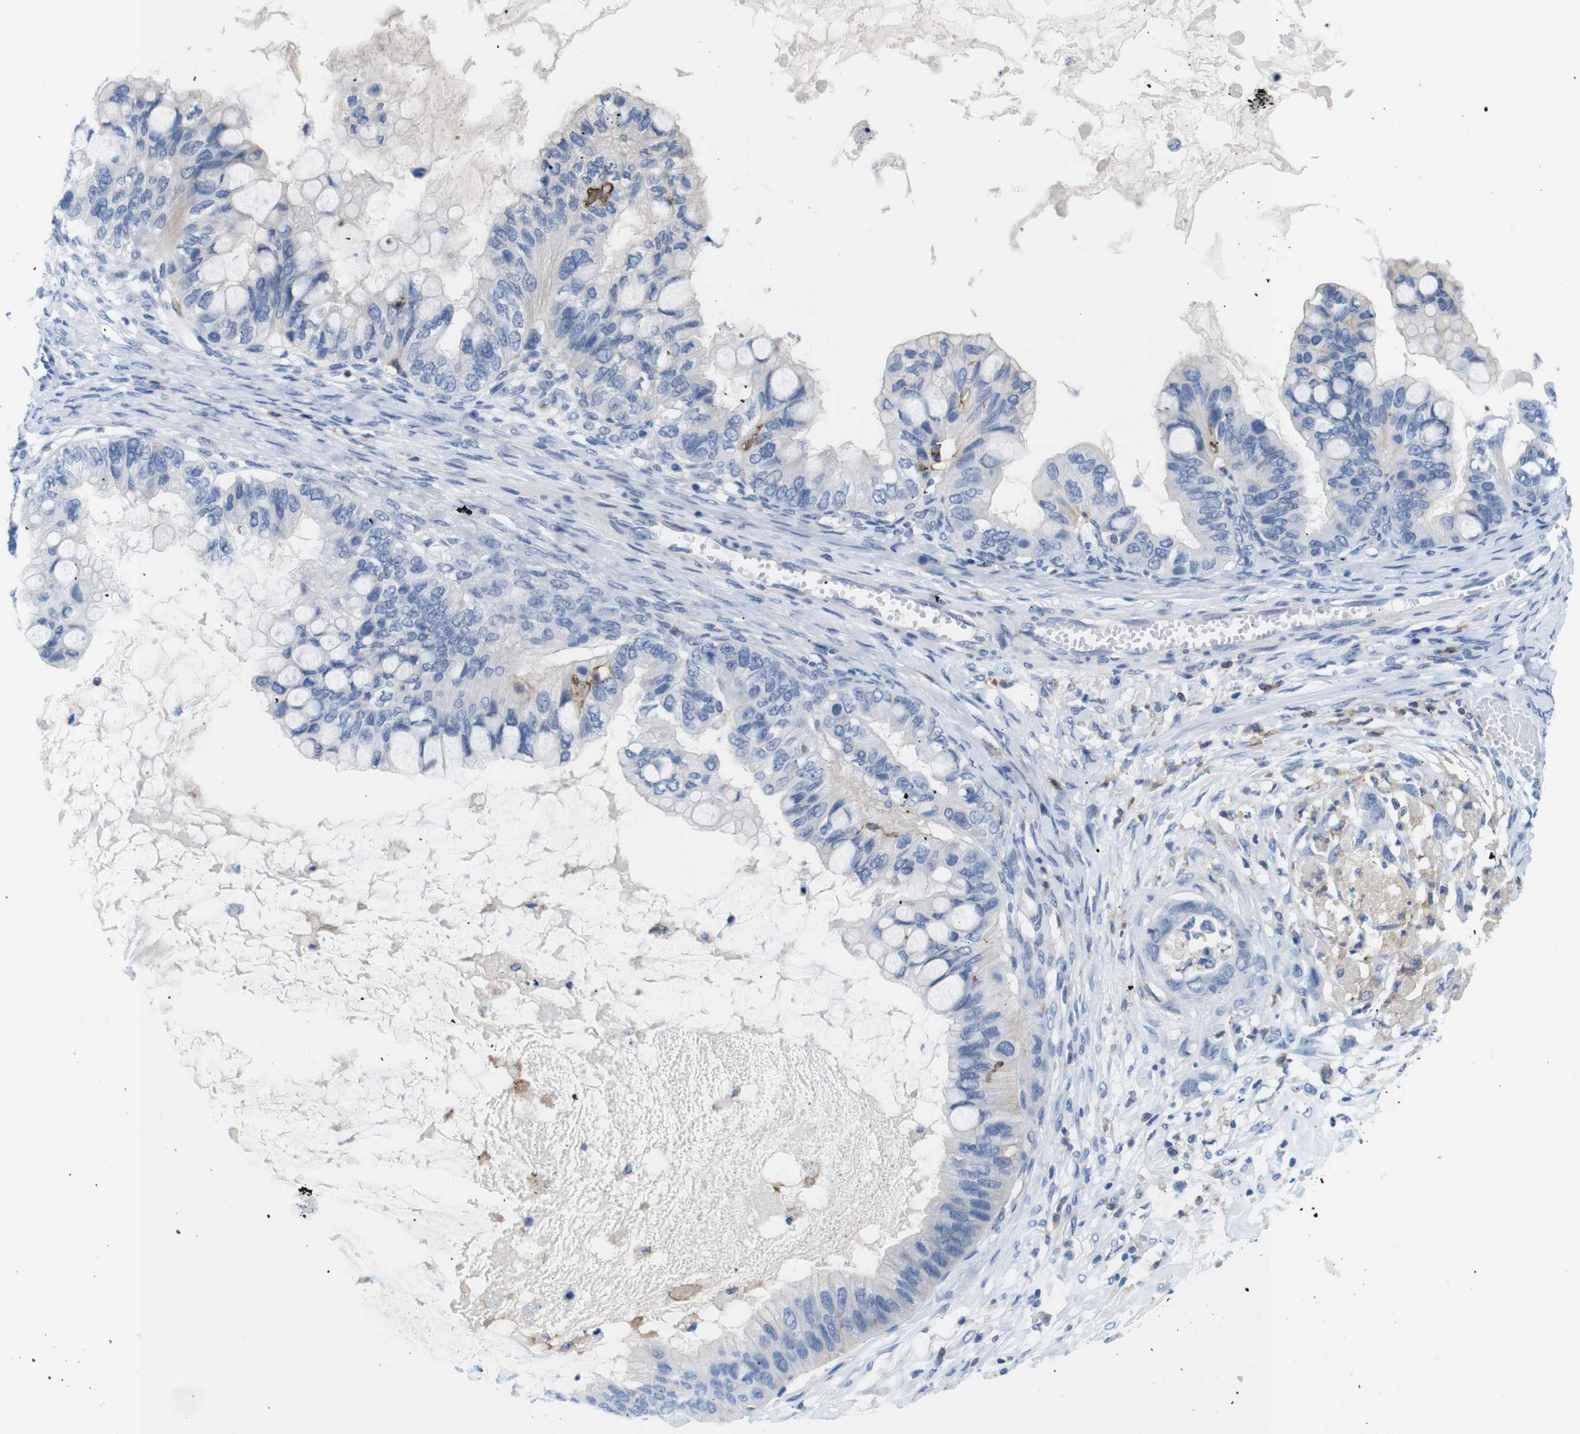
{"staining": {"intensity": "negative", "quantity": "none", "location": "none"}, "tissue": "ovarian cancer", "cell_type": "Tumor cells", "image_type": "cancer", "snomed": [{"axis": "morphology", "description": "Cystadenocarcinoma, mucinous, NOS"}, {"axis": "topography", "description": "Ovary"}], "caption": "DAB immunohistochemical staining of human ovarian cancer (mucinous cystadenocarcinoma) shows no significant positivity in tumor cells.", "gene": "CD300C", "patient": {"sex": "female", "age": 80}}